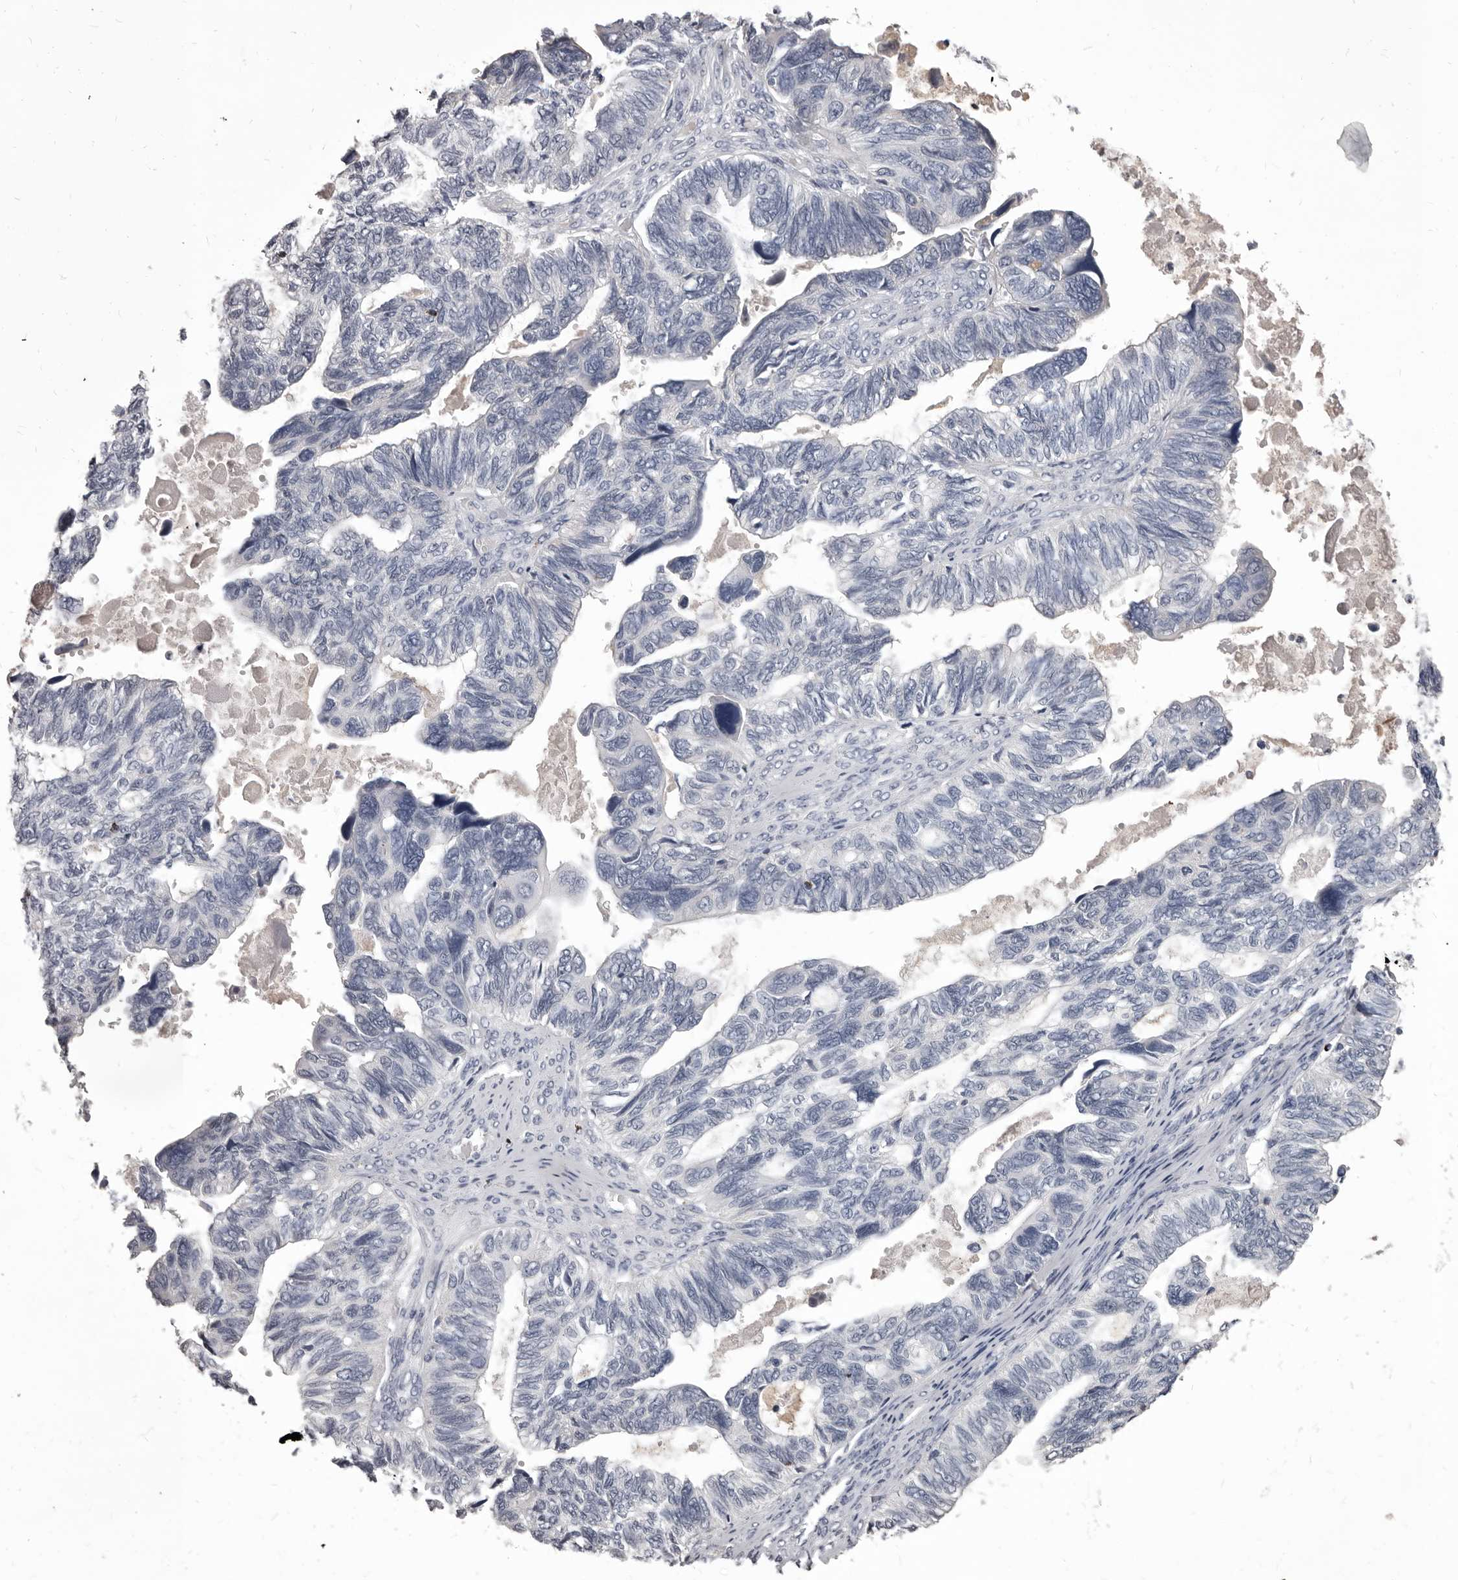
{"staining": {"intensity": "negative", "quantity": "none", "location": "none"}, "tissue": "ovarian cancer", "cell_type": "Tumor cells", "image_type": "cancer", "snomed": [{"axis": "morphology", "description": "Cystadenocarcinoma, serous, NOS"}, {"axis": "topography", "description": "Ovary"}], "caption": "Immunohistochemistry micrograph of human ovarian serous cystadenocarcinoma stained for a protein (brown), which shows no positivity in tumor cells.", "gene": "GZMH", "patient": {"sex": "female", "age": 79}}